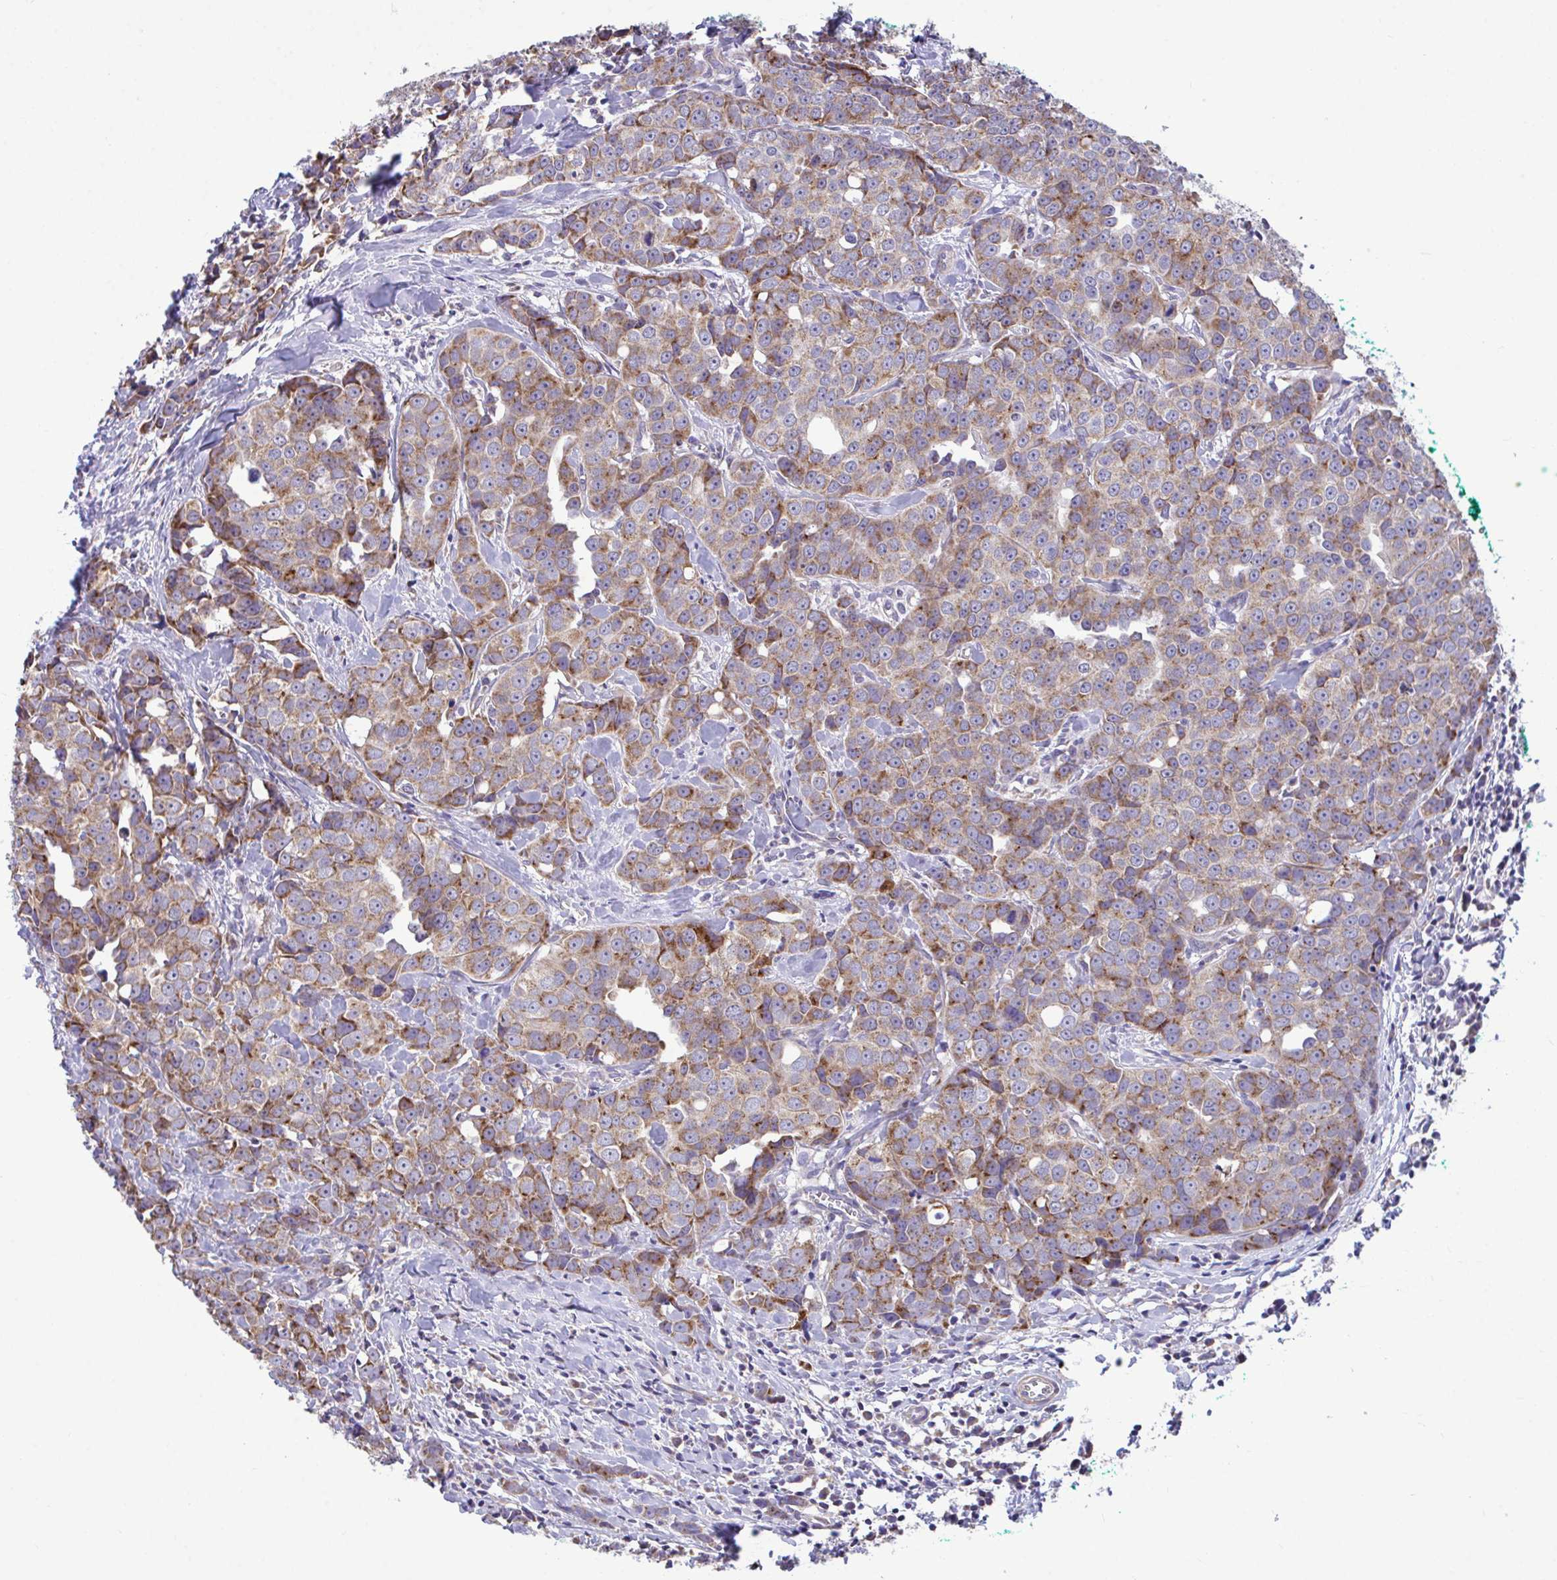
{"staining": {"intensity": "moderate", "quantity": ">75%", "location": "cytoplasmic/membranous"}, "tissue": "breast cancer", "cell_type": "Tumor cells", "image_type": "cancer", "snomed": [{"axis": "morphology", "description": "Duct carcinoma"}, {"axis": "topography", "description": "Breast"}], "caption": "Protein analysis of breast infiltrating ductal carcinoma tissue demonstrates moderate cytoplasmic/membranous expression in approximately >75% of tumor cells. The staining was performed using DAB (3,3'-diaminobenzidine), with brown indicating positive protein expression. Nuclei are stained blue with hematoxylin.", "gene": "SARS2", "patient": {"sex": "female", "age": 80}}